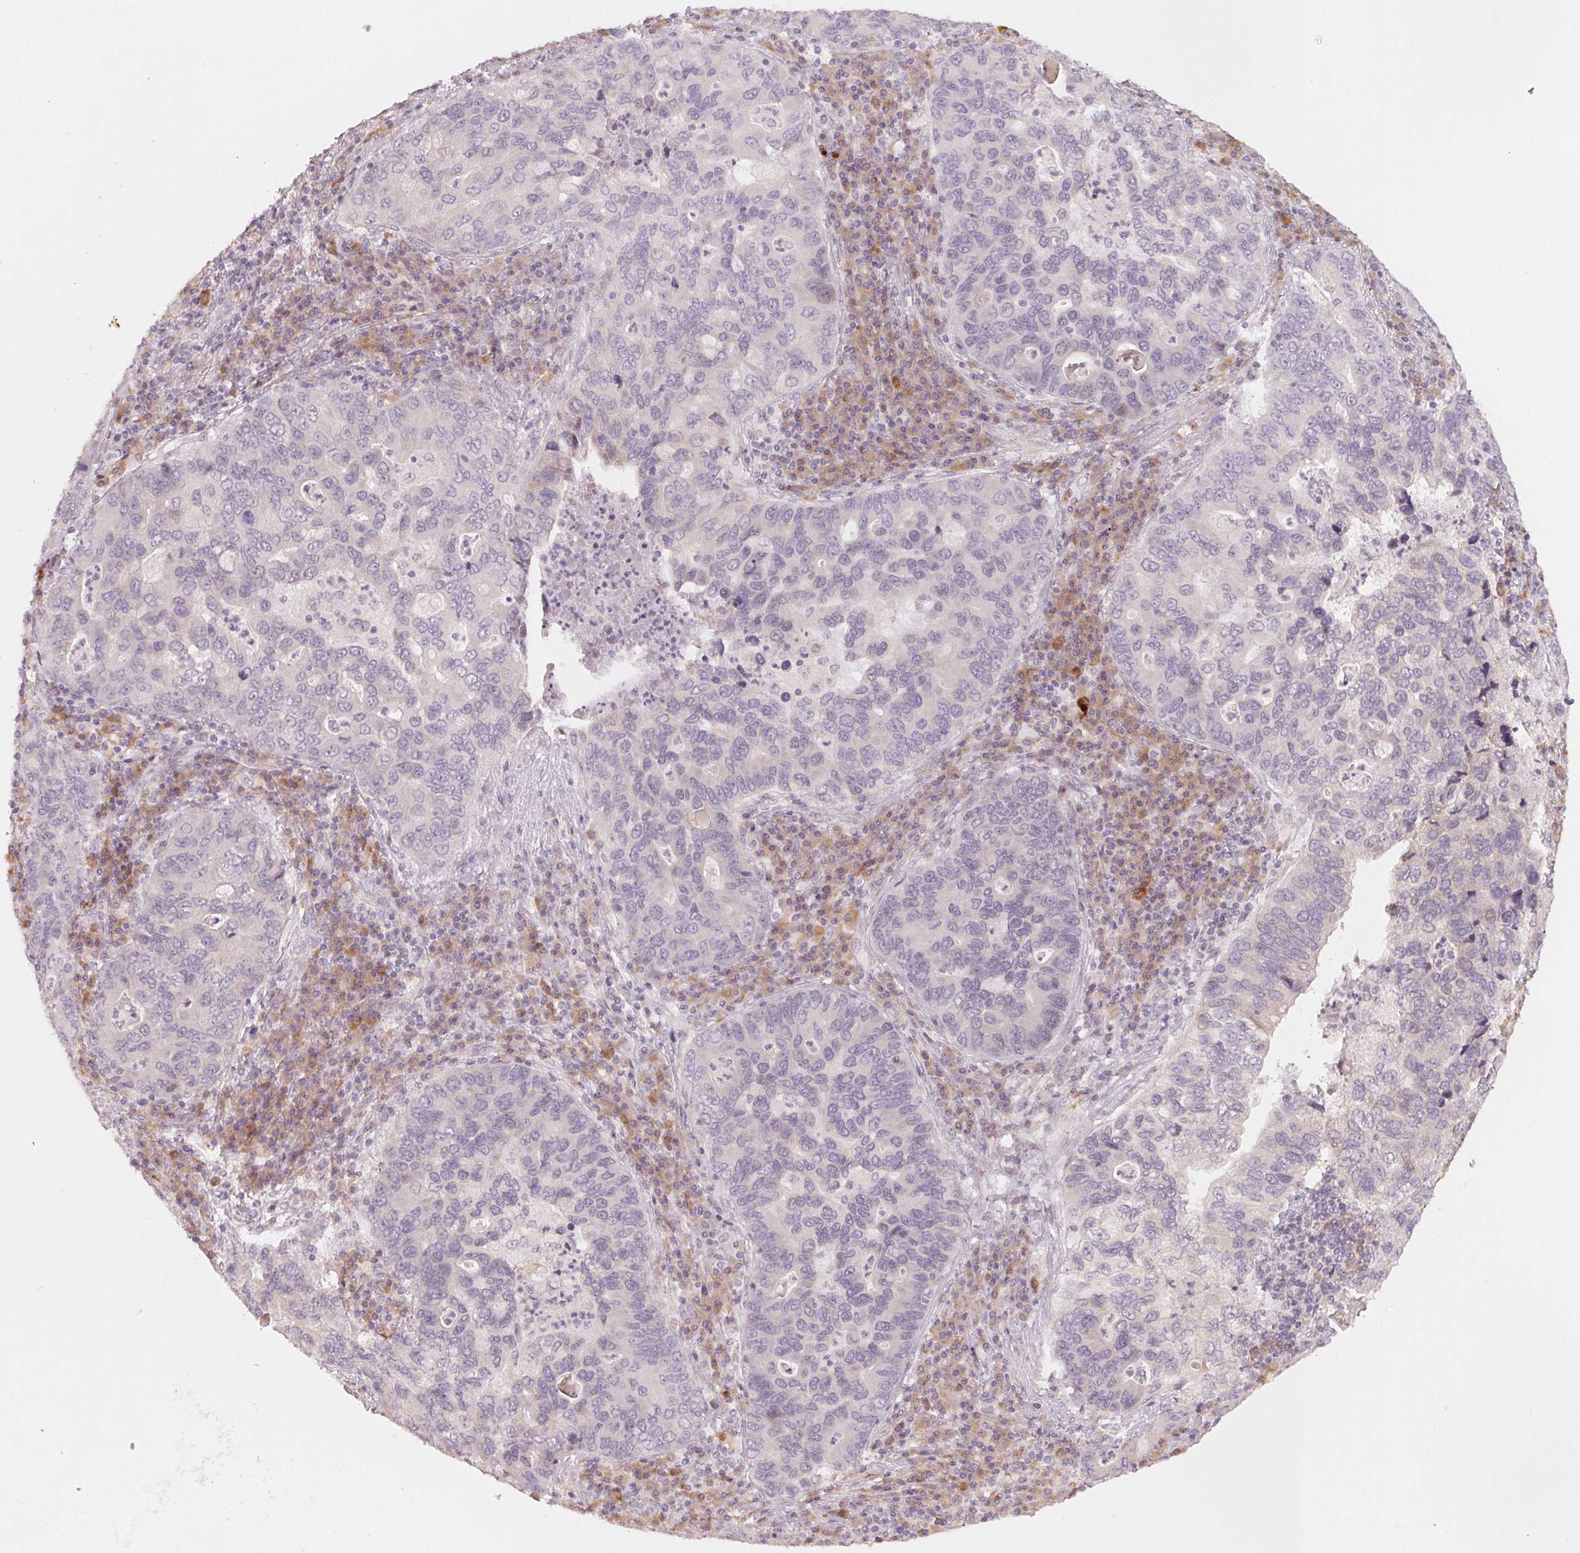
{"staining": {"intensity": "negative", "quantity": "none", "location": "none"}, "tissue": "lung cancer", "cell_type": "Tumor cells", "image_type": "cancer", "snomed": [{"axis": "morphology", "description": "Adenocarcinoma, NOS"}, {"axis": "morphology", "description": "Adenocarcinoma, metastatic, NOS"}, {"axis": "topography", "description": "Lymph node"}, {"axis": "topography", "description": "Lung"}], "caption": "High magnification brightfield microscopy of lung cancer stained with DAB (3,3'-diaminobenzidine) (brown) and counterstained with hematoxylin (blue): tumor cells show no significant positivity.", "gene": "DENND2C", "patient": {"sex": "female", "age": 54}}